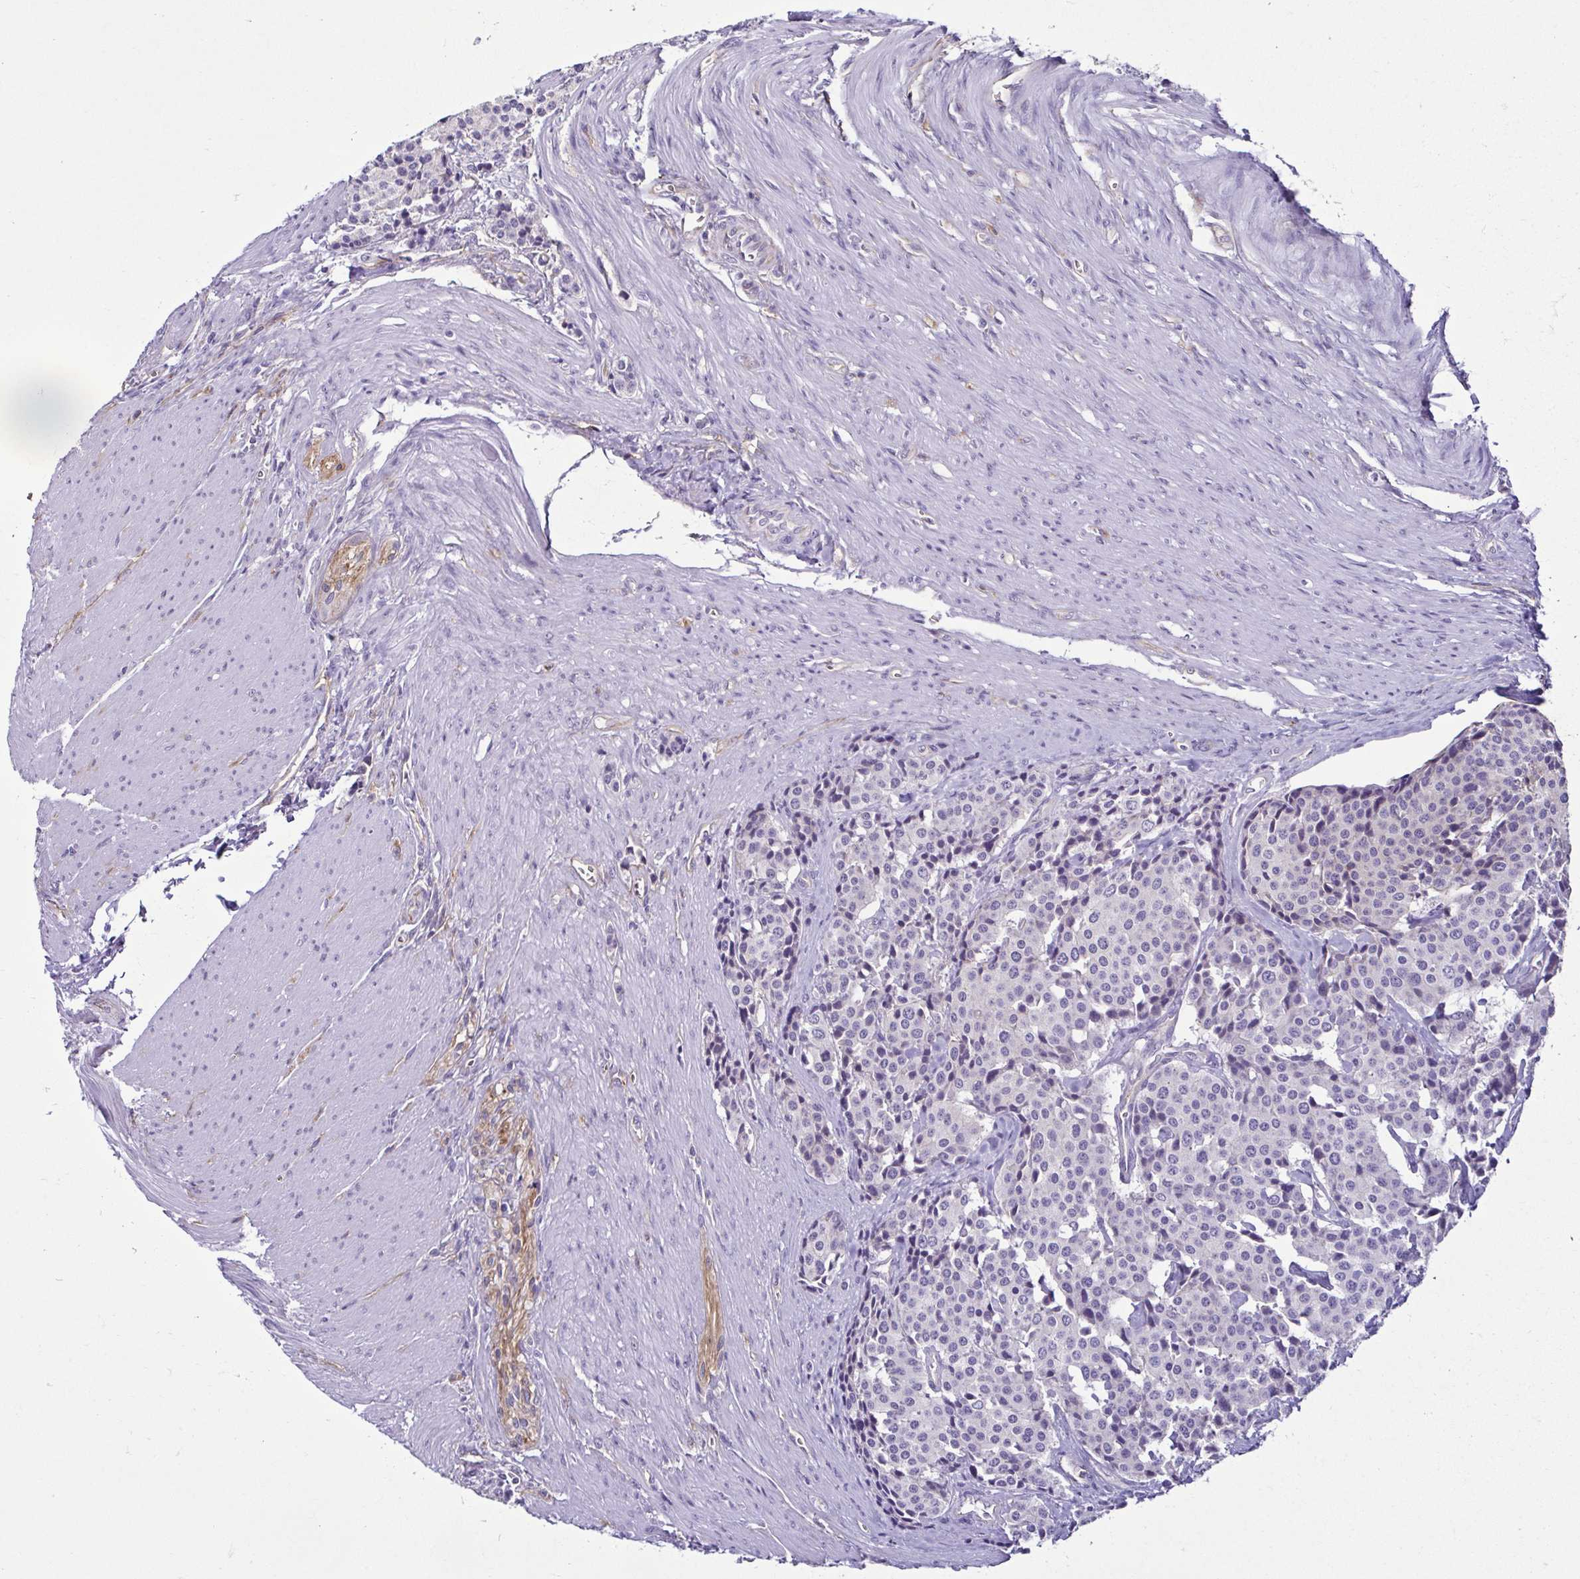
{"staining": {"intensity": "negative", "quantity": "none", "location": "none"}, "tissue": "carcinoid", "cell_type": "Tumor cells", "image_type": "cancer", "snomed": [{"axis": "morphology", "description": "Carcinoid, malignant, NOS"}, {"axis": "topography", "description": "Small intestine"}], "caption": "Carcinoid (malignant) was stained to show a protein in brown. There is no significant staining in tumor cells.", "gene": "CASP14", "patient": {"sex": "male", "age": 73}}